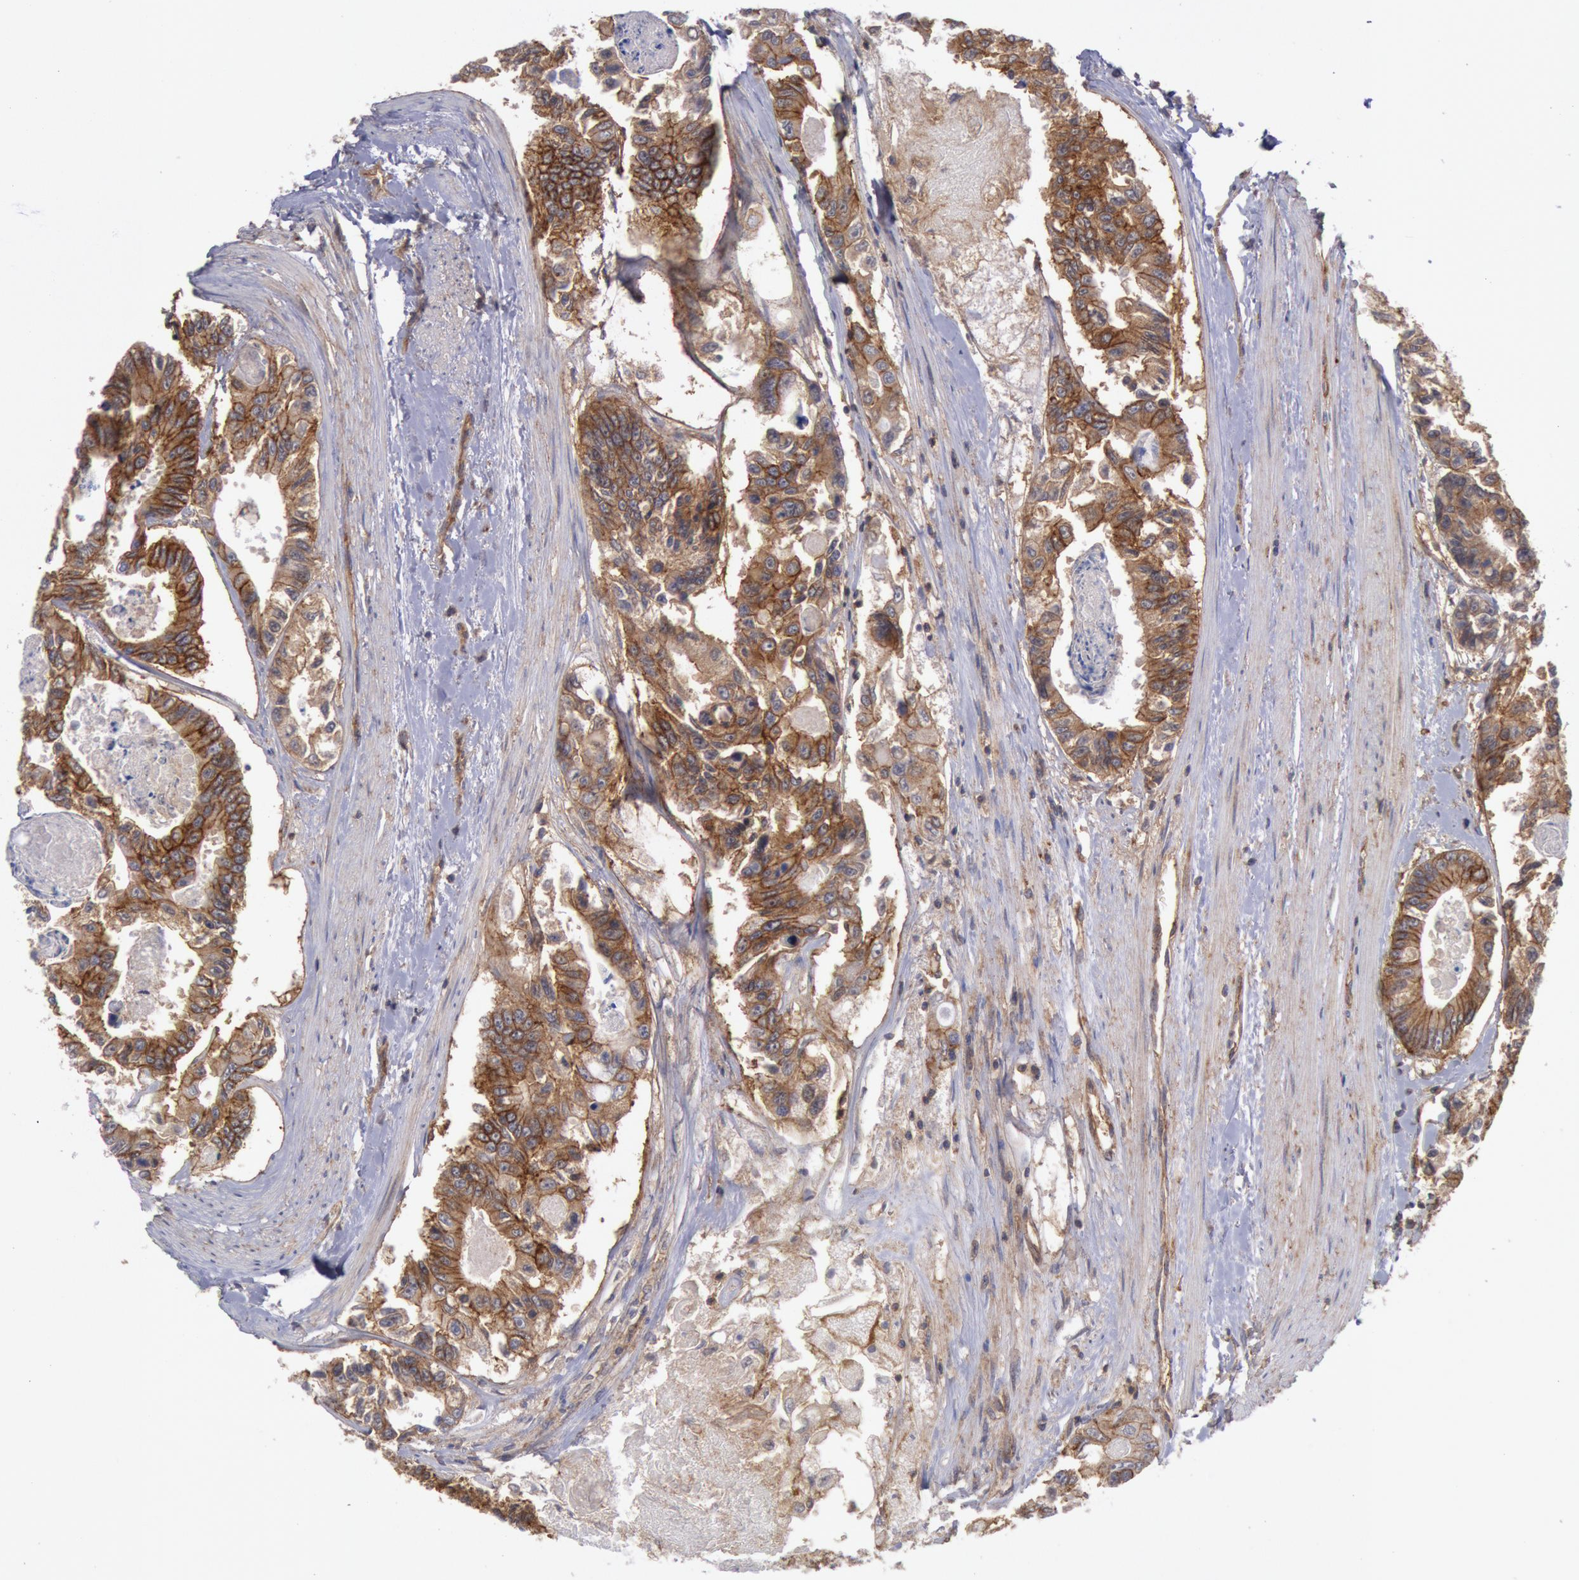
{"staining": {"intensity": "strong", "quantity": ">75%", "location": "cytoplasmic/membranous"}, "tissue": "colorectal cancer", "cell_type": "Tumor cells", "image_type": "cancer", "snomed": [{"axis": "morphology", "description": "Adenocarcinoma, NOS"}, {"axis": "topography", "description": "Colon"}], "caption": "About >75% of tumor cells in human colorectal cancer (adenocarcinoma) show strong cytoplasmic/membranous protein staining as visualized by brown immunohistochemical staining.", "gene": "STX4", "patient": {"sex": "female", "age": 86}}